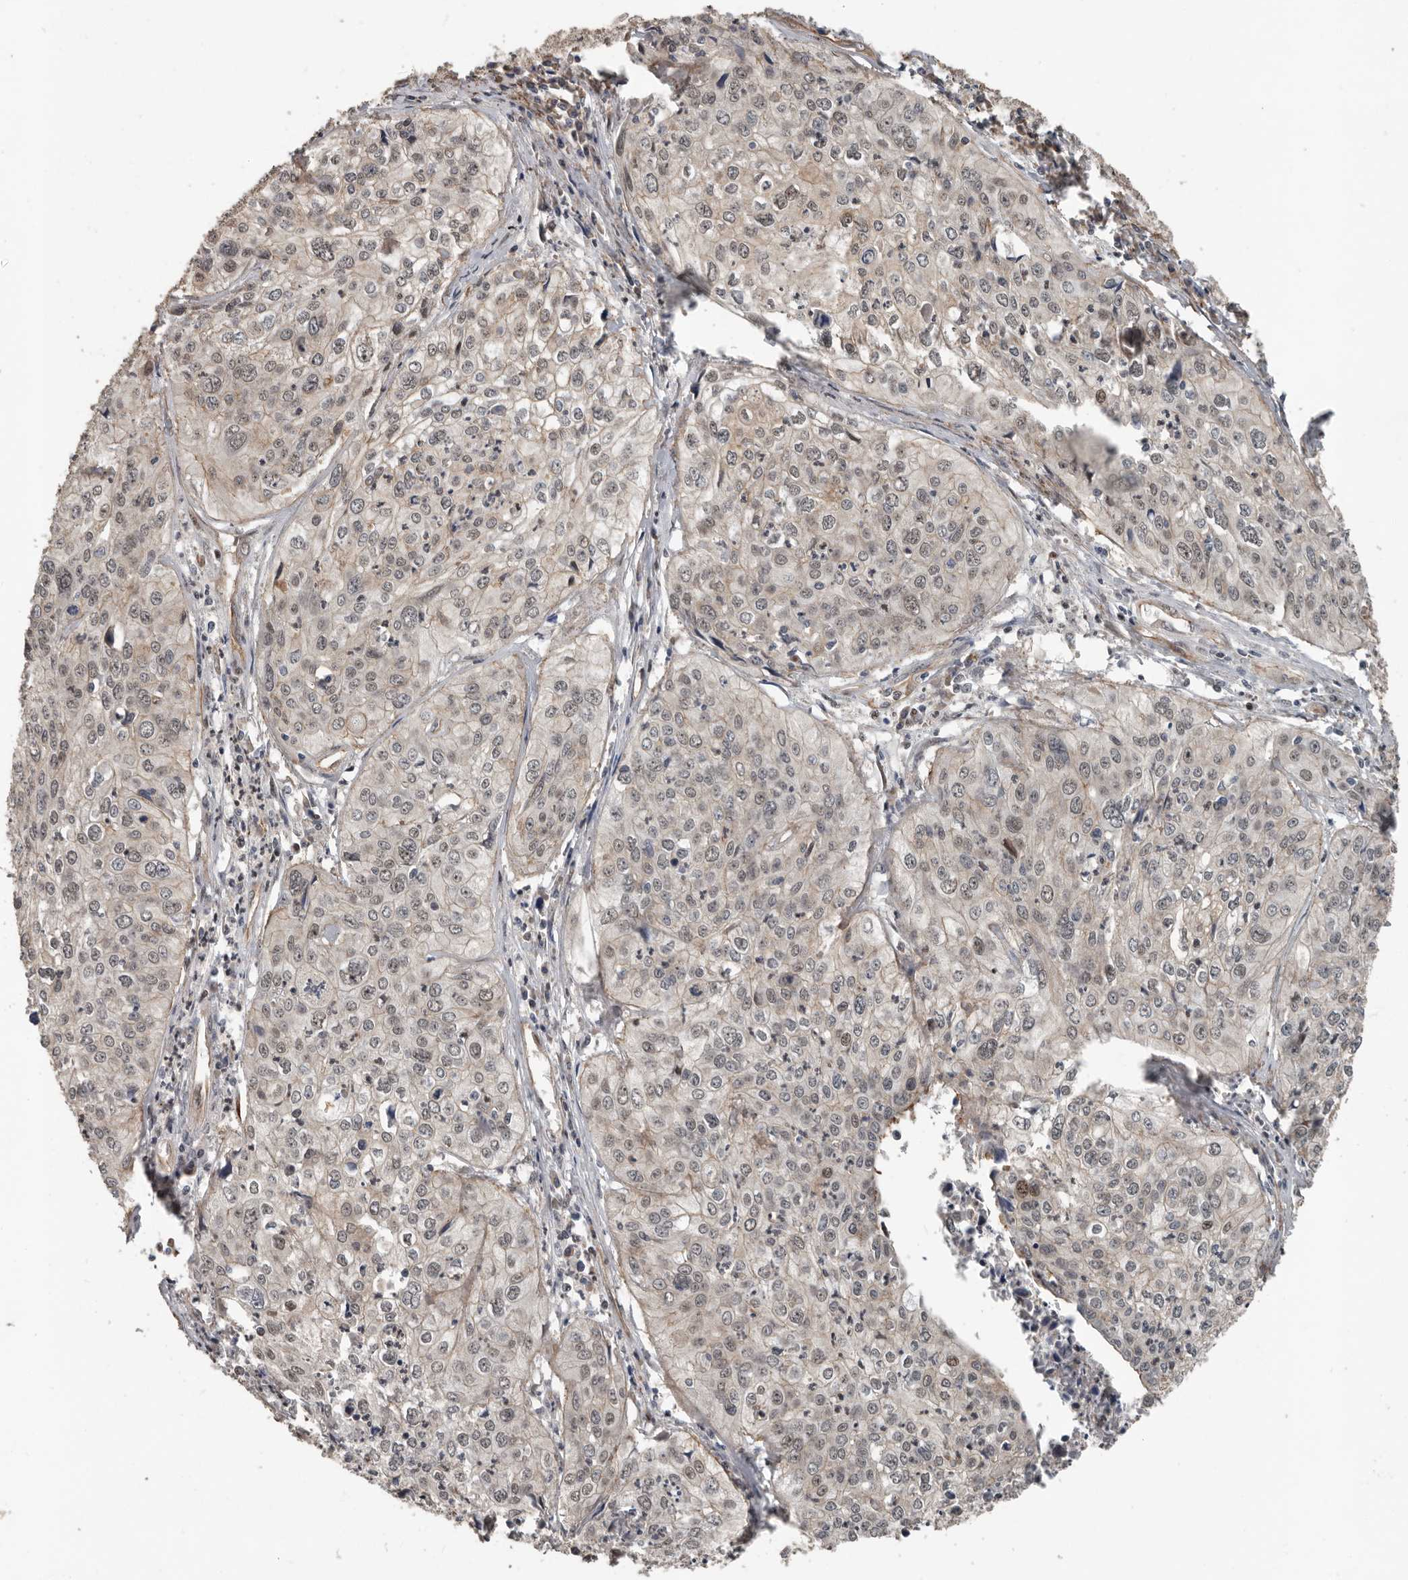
{"staining": {"intensity": "weak", "quantity": "25%-75%", "location": "cytoplasmic/membranous,nuclear"}, "tissue": "cervical cancer", "cell_type": "Tumor cells", "image_type": "cancer", "snomed": [{"axis": "morphology", "description": "Squamous cell carcinoma, NOS"}, {"axis": "topography", "description": "Cervix"}], "caption": "Immunohistochemical staining of human squamous cell carcinoma (cervical) reveals weak cytoplasmic/membranous and nuclear protein expression in about 25%-75% of tumor cells. The staining was performed using DAB (3,3'-diaminobenzidine) to visualize the protein expression in brown, while the nuclei were stained in blue with hematoxylin (Magnification: 20x).", "gene": "YOD1", "patient": {"sex": "female", "age": 31}}